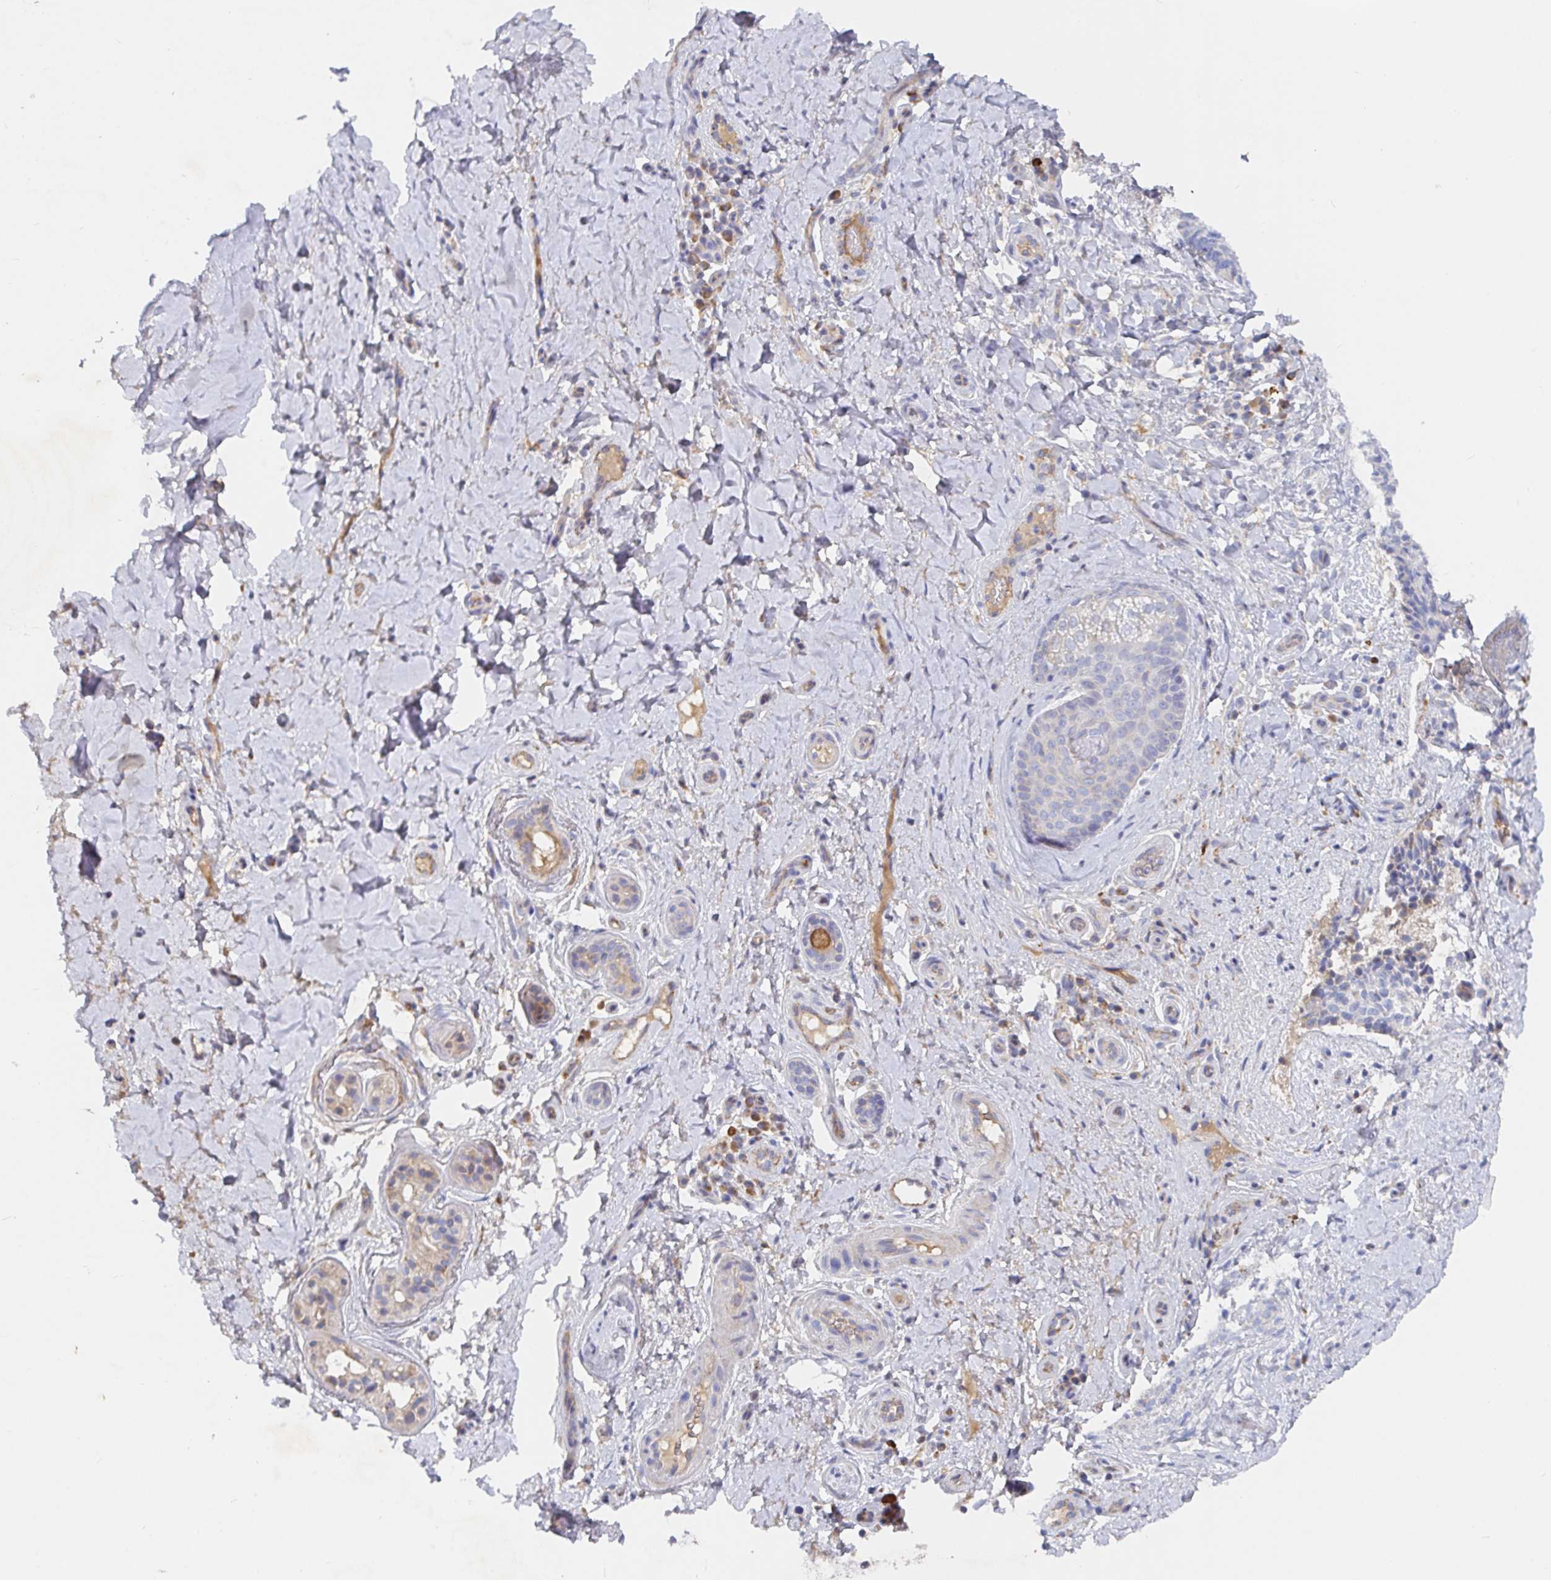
{"staining": {"intensity": "negative", "quantity": "none", "location": "none"}, "tissue": "skin cancer", "cell_type": "Tumor cells", "image_type": "cancer", "snomed": [{"axis": "morphology", "description": "Basal cell carcinoma"}, {"axis": "topography", "description": "Skin"}], "caption": "High magnification brightfield microscopy of skin cancer stained with DAB (brown) and counterstained with hematoxylin (blue): tumor cells show no significant positivity.", "gene": "IRAK2", "patient": {"sex": "male", "age": 89}}